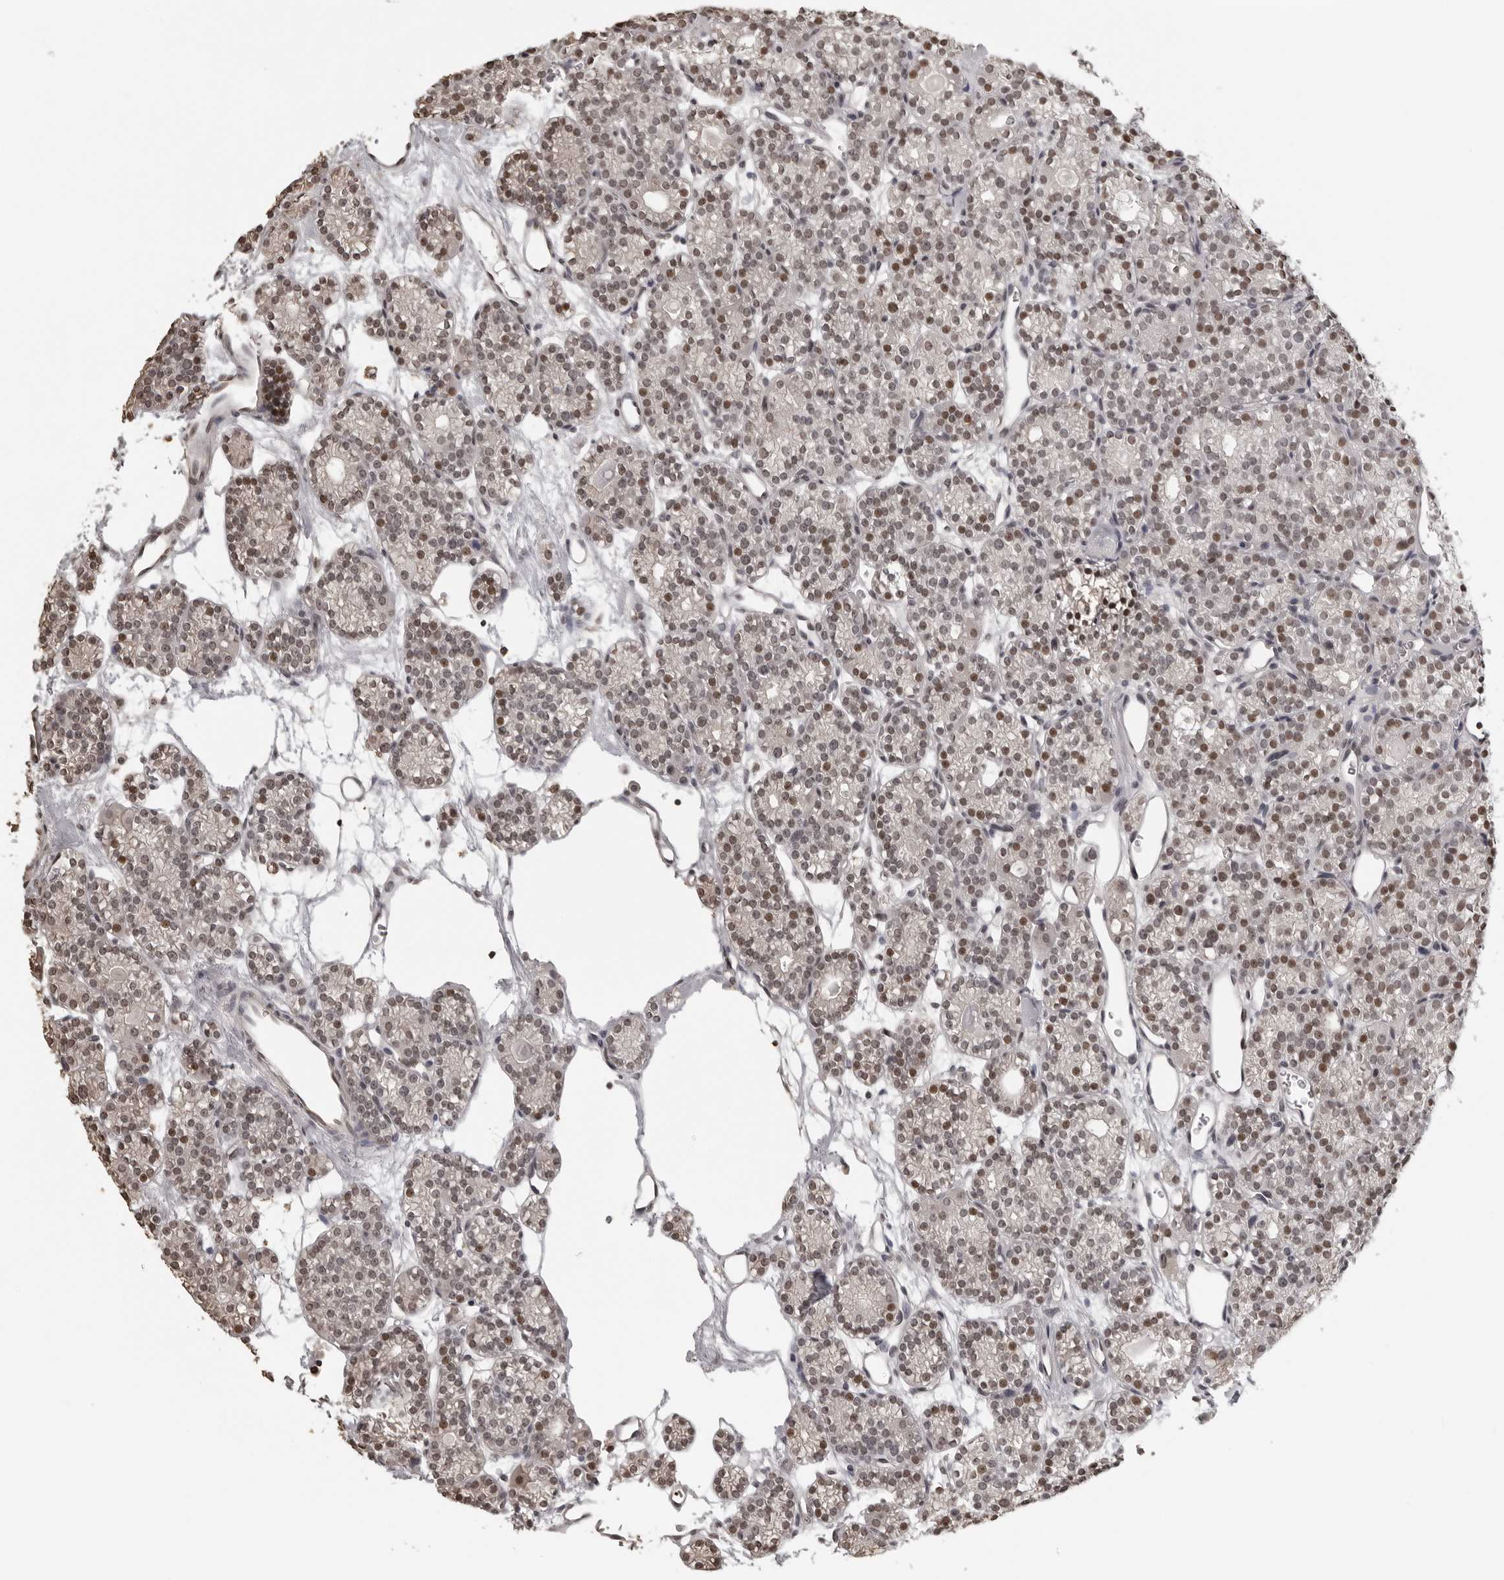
{"staining": {"intensity": "strong", "quantity": "25%-75%", "location": "nuclear"}, "tissue": "parathyroid gland", "cell_type": "Glandular cells", "image_type": "normal", "snomed": [{"axis": "morphology", "description": "Normal tissue, NOS"}, {"axis": "topography", "description": "Parathyroid gland"}], "caption": "DAB (3,3'-diaminobenzidine) immunohistochemical staining of benign human parathyroid gland displays strong nuclear protein expression in about 25%-75% of glandular cells.", "gene": "ORC1", "patient": {"sex": "female", "age": 64}}